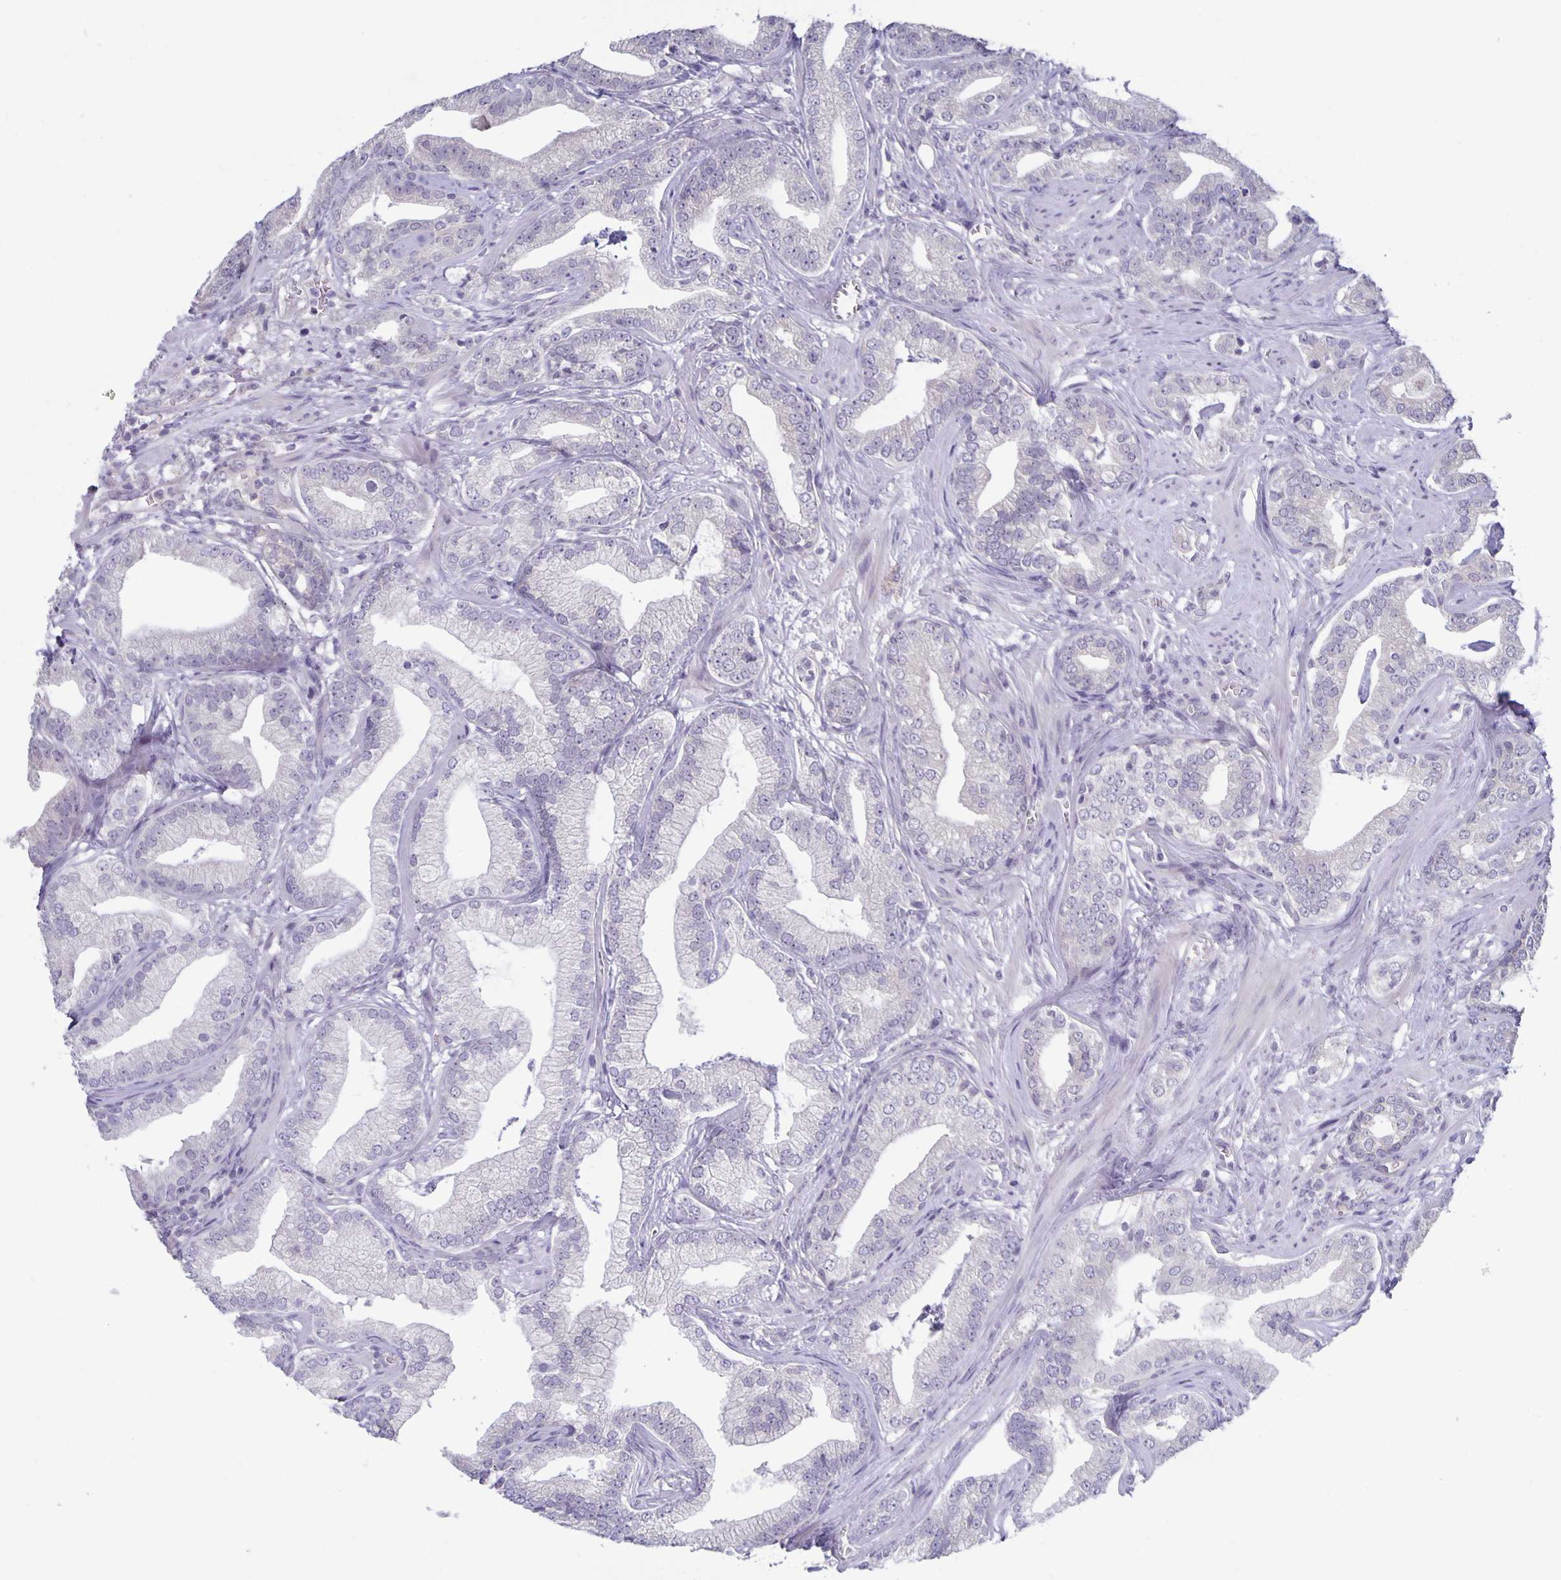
{"staining": {"intensity": "negative", "quantity": "none", "location": "none"}, "tissue": "prostate cancer", "cell_type": "Tumor cells", "image_type": "cancer", "snomed": [{"axis": "morphology", "description": "Adenocarcinoma, Low grade"}, {"axis": "topography", "description": "Prostate"}], "caption": "Immunohistochemistry histopathology image of neoplastic tissue: prostate low-grade adenocarcinoma stained with DAB (3,3'-diaminobenzidine) displays no significant protein staining in tumor cells.", "gene": "PLCB3", "patient": {"sex": "male", "age": 62}}